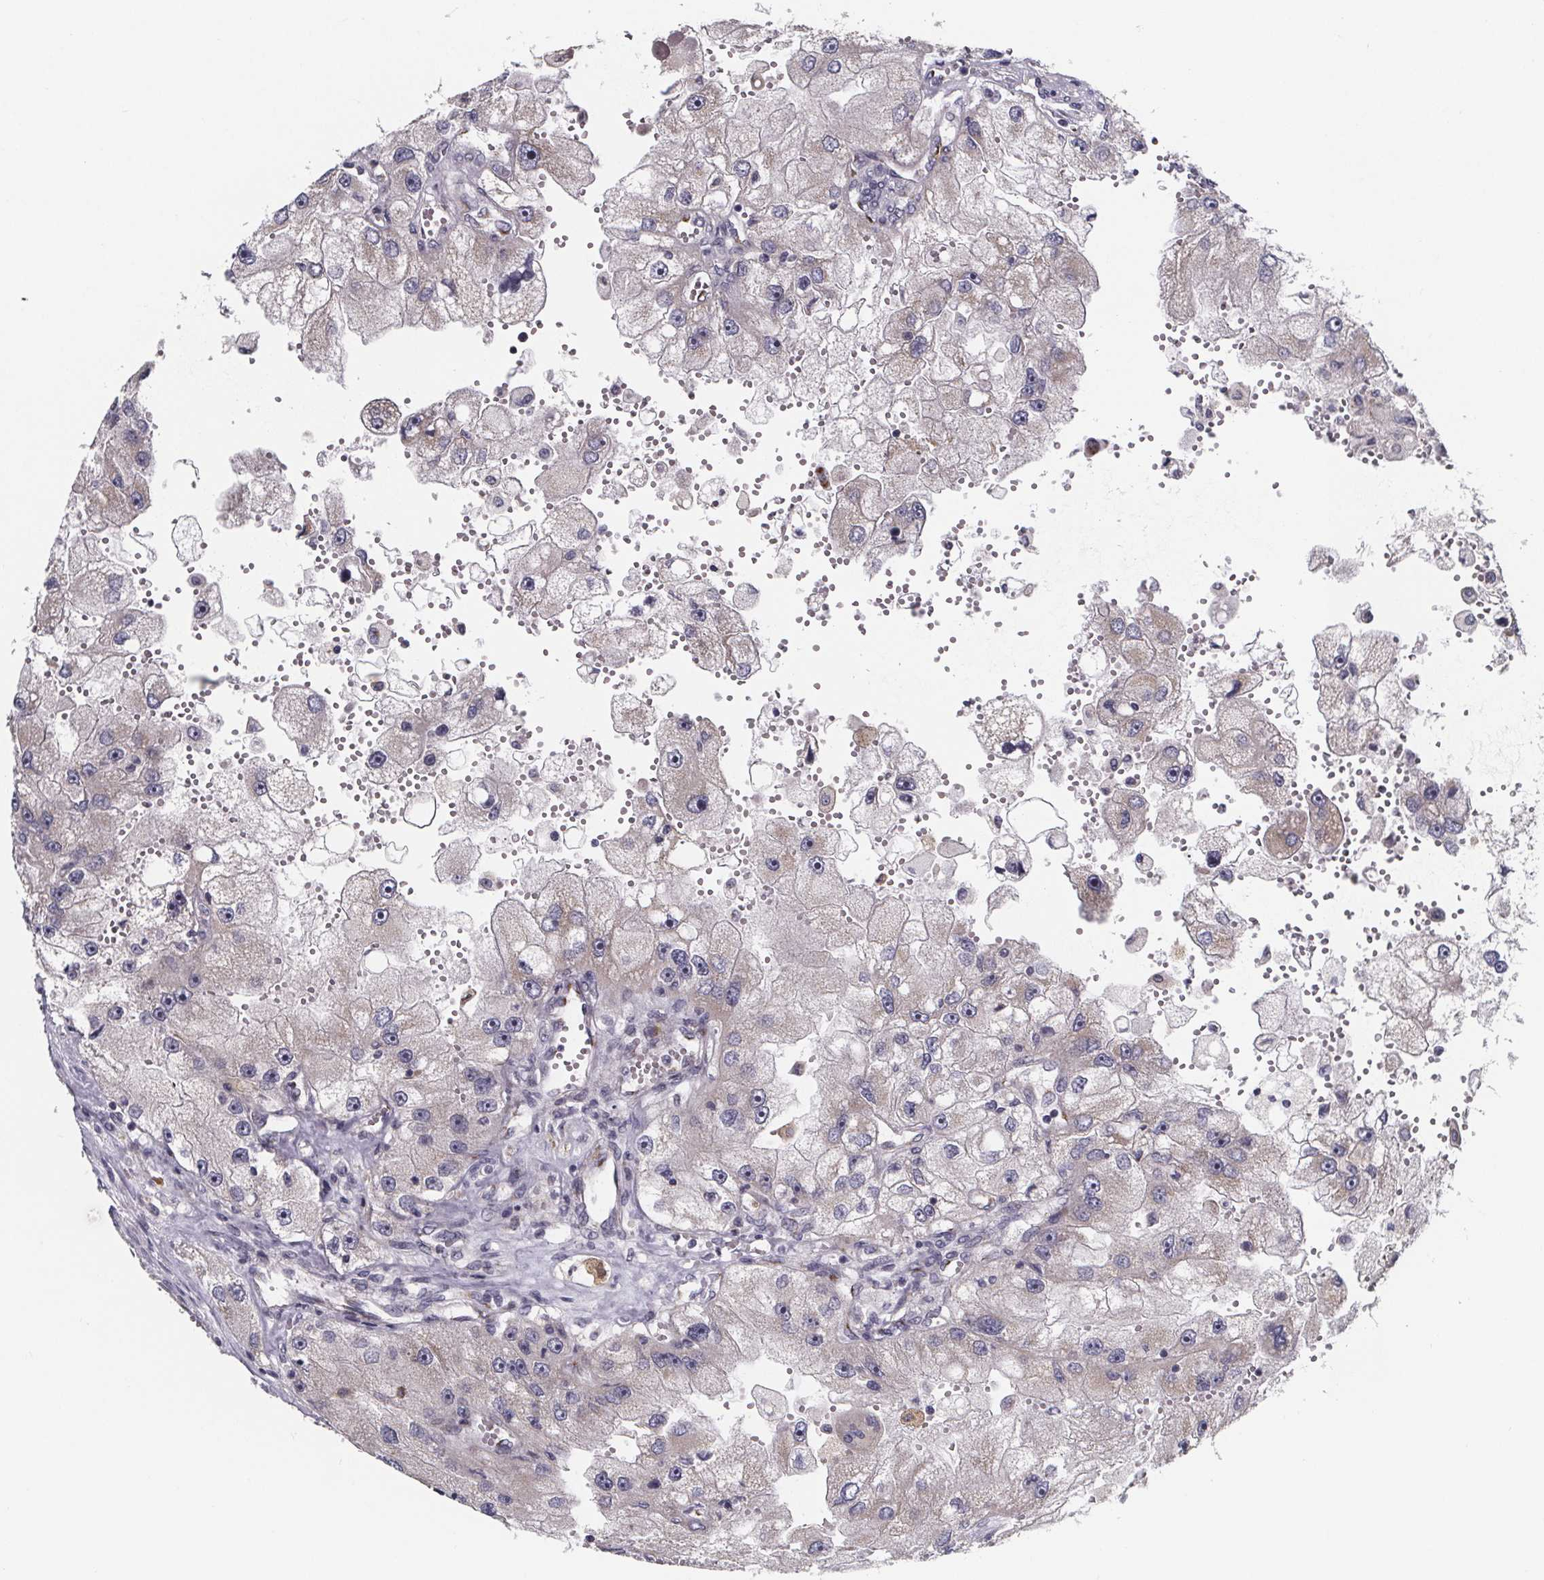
{"staining": {"intensity": "negative", "quantity": "none", "location": "none"}, "tissue": "renal cancer", "cell_type": "Tumor cells", "image_type": "cancer", "snomed": [{"axis": "morphology", "description": "Adenocarcinoma, NOS"}, {"axis": "topography", "description": "Kidney"}], "caption": "Human renal cancer (adenocarcinoma) stained for a protein using immunohistochemistry demonstrates no staining in tumor cells.", "gene": "NDST1", "patient": {"sex": "male", "age": 63}}